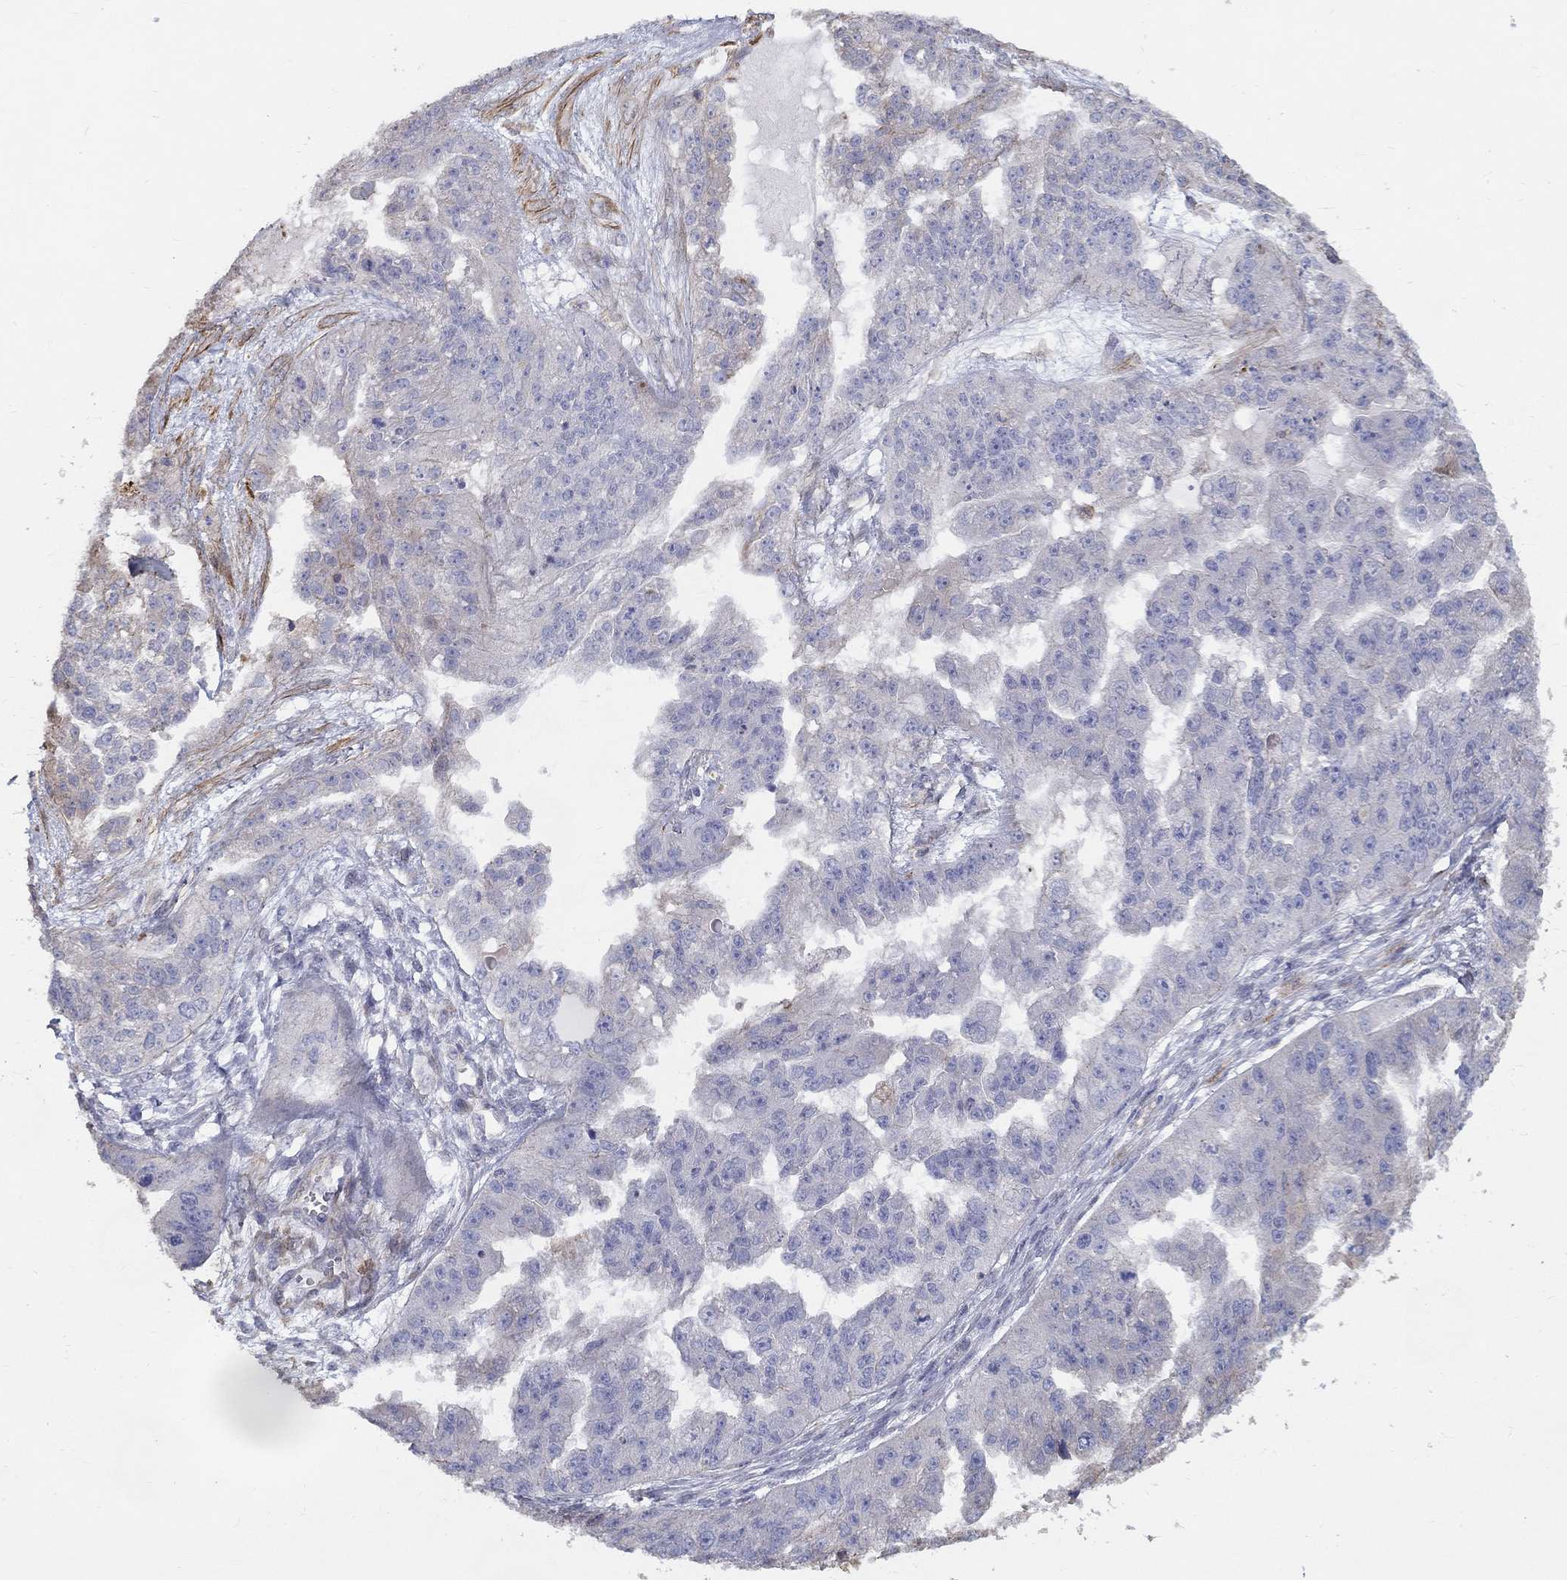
{"staining": {"intensity": "strong", "quantity": "<25%", "location": "cytoplasmic/membranous"}, "tissue": "ovarian cancer", "cell_type": "Tumor cells", "image_type": "cancer", "snomed": [{"axis": "morphology", "description": "Cystadenocarcinoma, serous, NOS"}, {"axis": "topography", "description": "Ovary"}], "caption": "This is a photomicrograph of immunohistochemistry staining of ovarian cancer, which shows strong positivity in the cytoplasmic/membranous of tumor cells.", "gene": "NPHP1", "patient": {"sex": "female", "age": 58}}